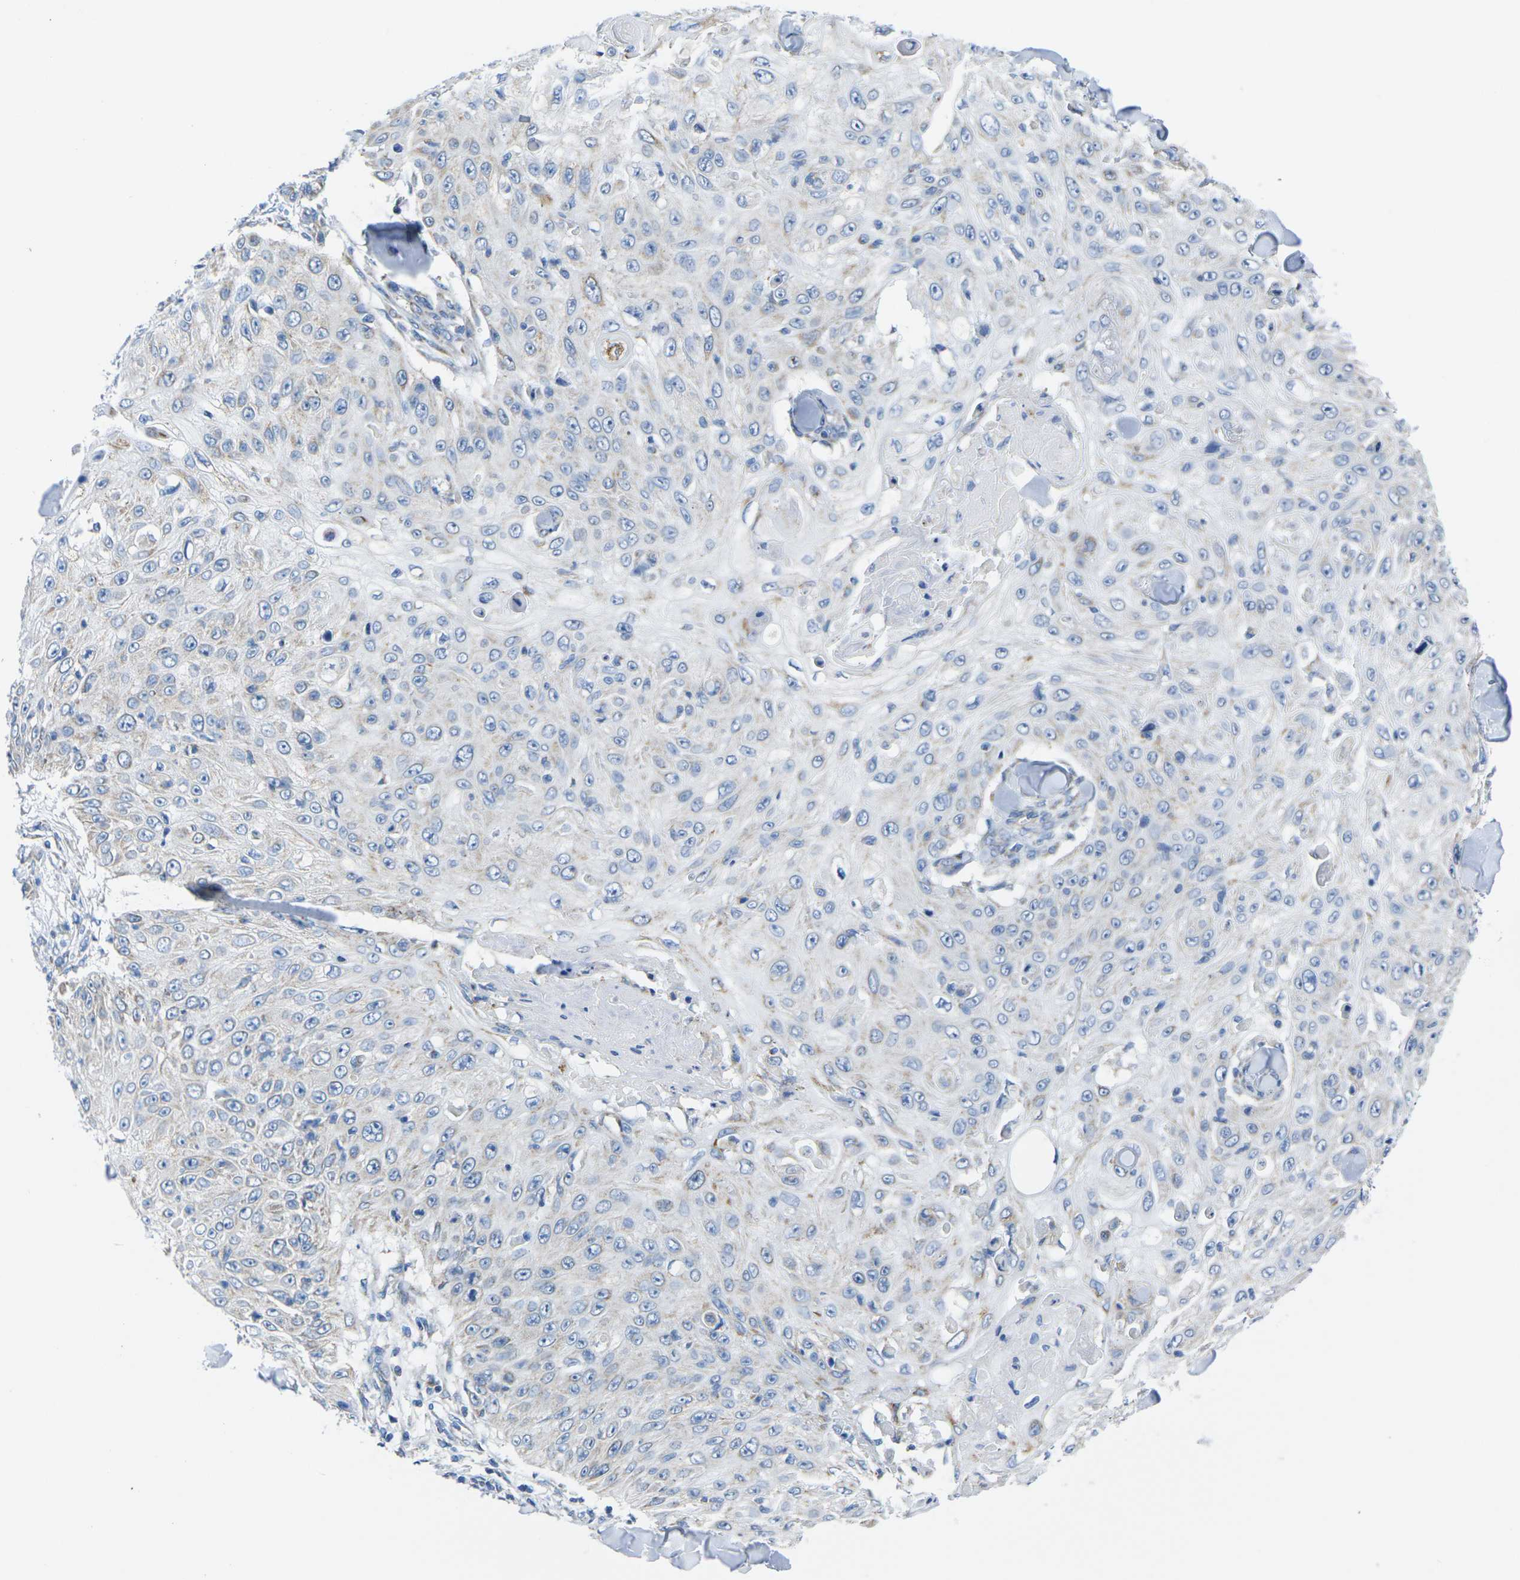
{"staining": {"intensity": "negative", "quantity": "none", "location": "none"}, "tissue": "skin cancer", "cell_type": "Tumor cells", "image_type": "cancer", "snomed": [{"axis": "morphology", "description": "Squamous cell carcinoma, NOS"}, {"axis": "topography", "description": "Skin"}], "caption": "Immunohistochemistry photomicrograph of skin cancer (squamous cell carcinoma) stained for a protein (brown), which displays no positivity in tumor cells.", "gene": "TMEM204", "patient": {"sex": "male", "age": 86}}